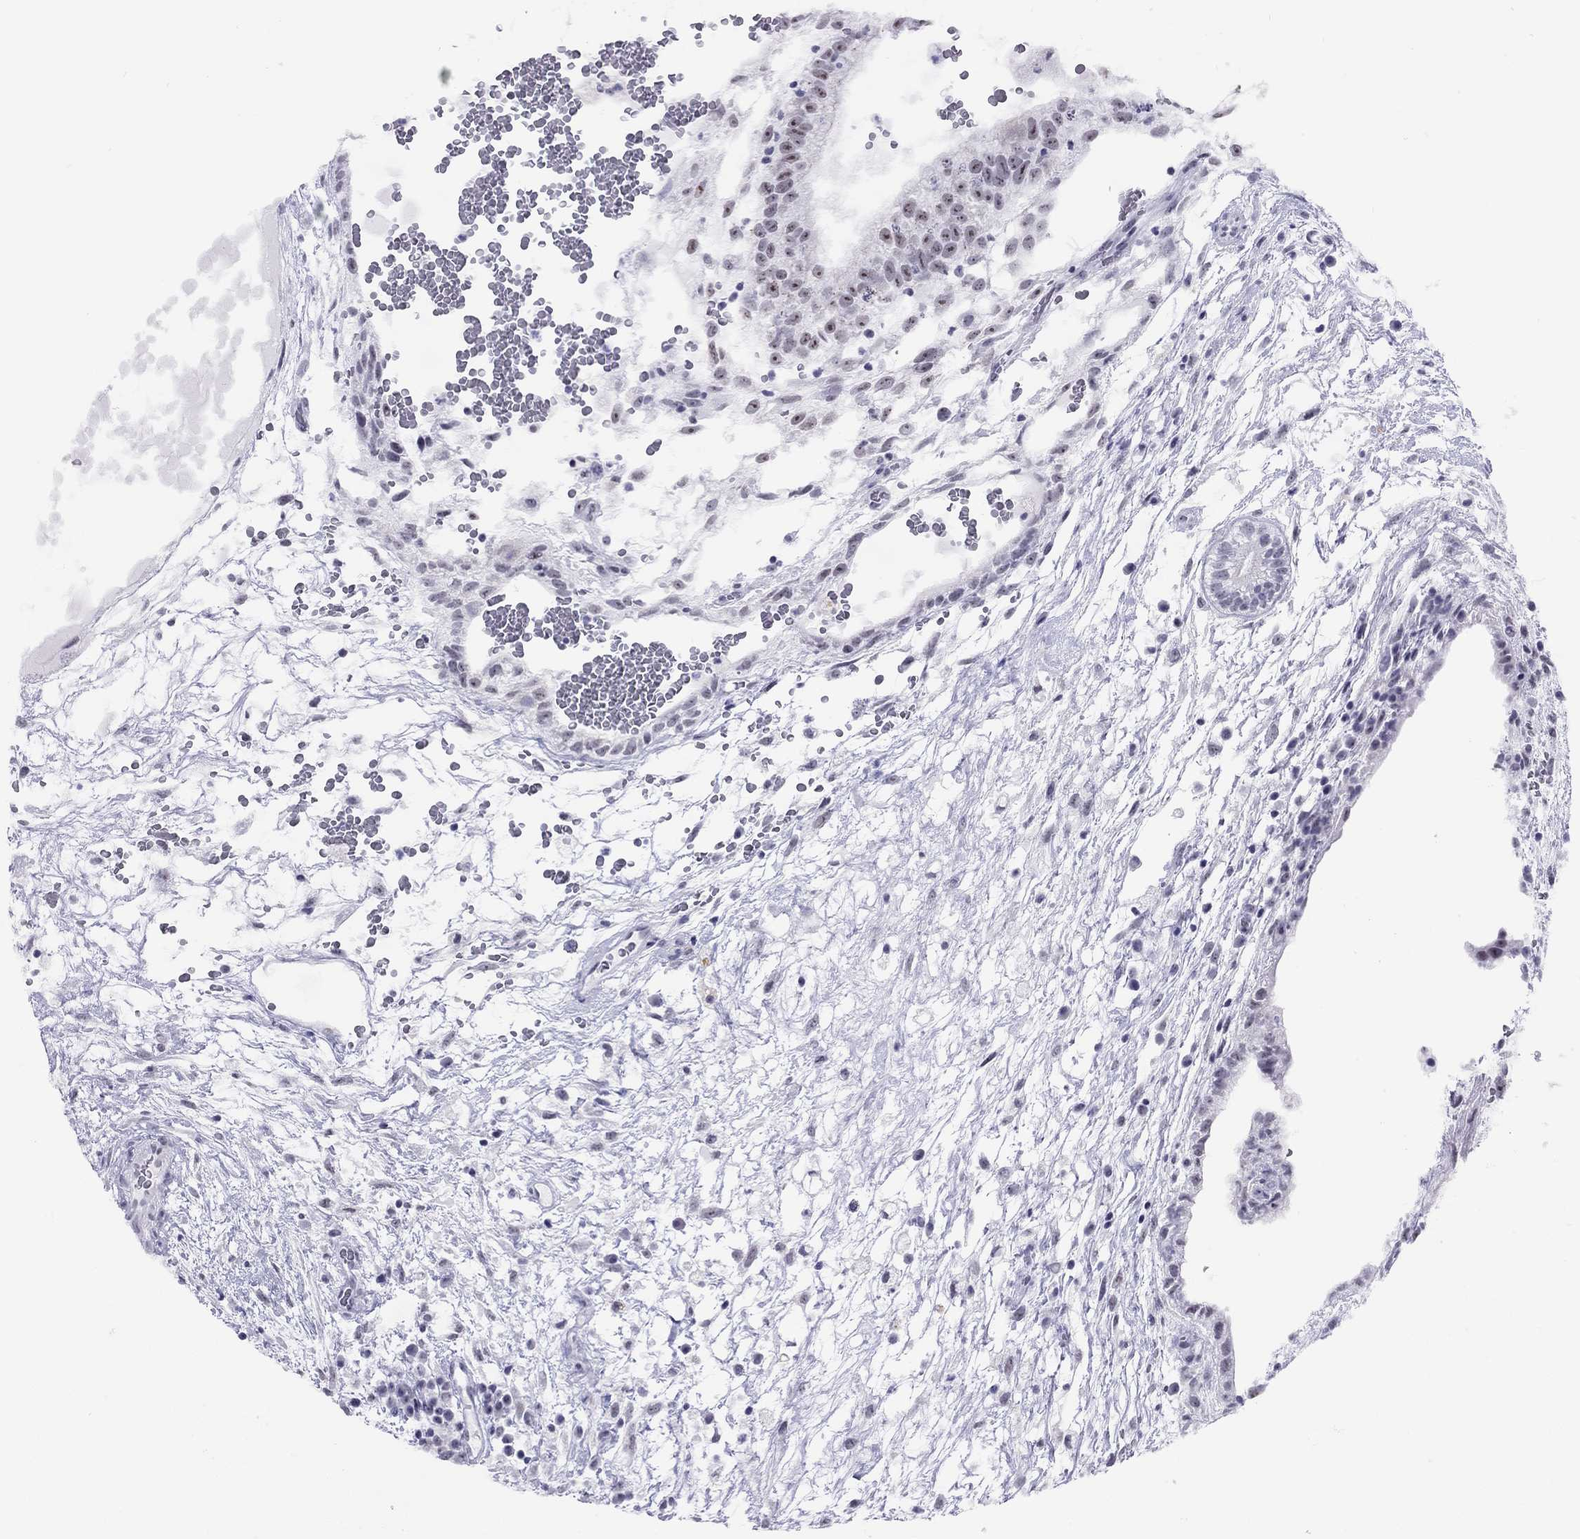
{"staining": {"intensity": "moderate", "quantity": "25%-75%", "location": "nuclear"}, "tissue": "testis cancer", "cell_type": "Tumor cells", "image_type": "cancer", "snomed": [{"axis": "morphology", "description": "Normal tissue, NOS"}, {"axis": "morphology", "description": "Carcinoma, Embryonal, NOS"}, {"axis": "topography", "description": "Testis"}], "caption": "A medium amount of moderate nuclear expression is present in approximately 25%-75% of tumor cells in testis cancer (embryonal carcinoma) tissue.", "gene": "LYAR", "patient": {"sex": "male", "age": 32}}